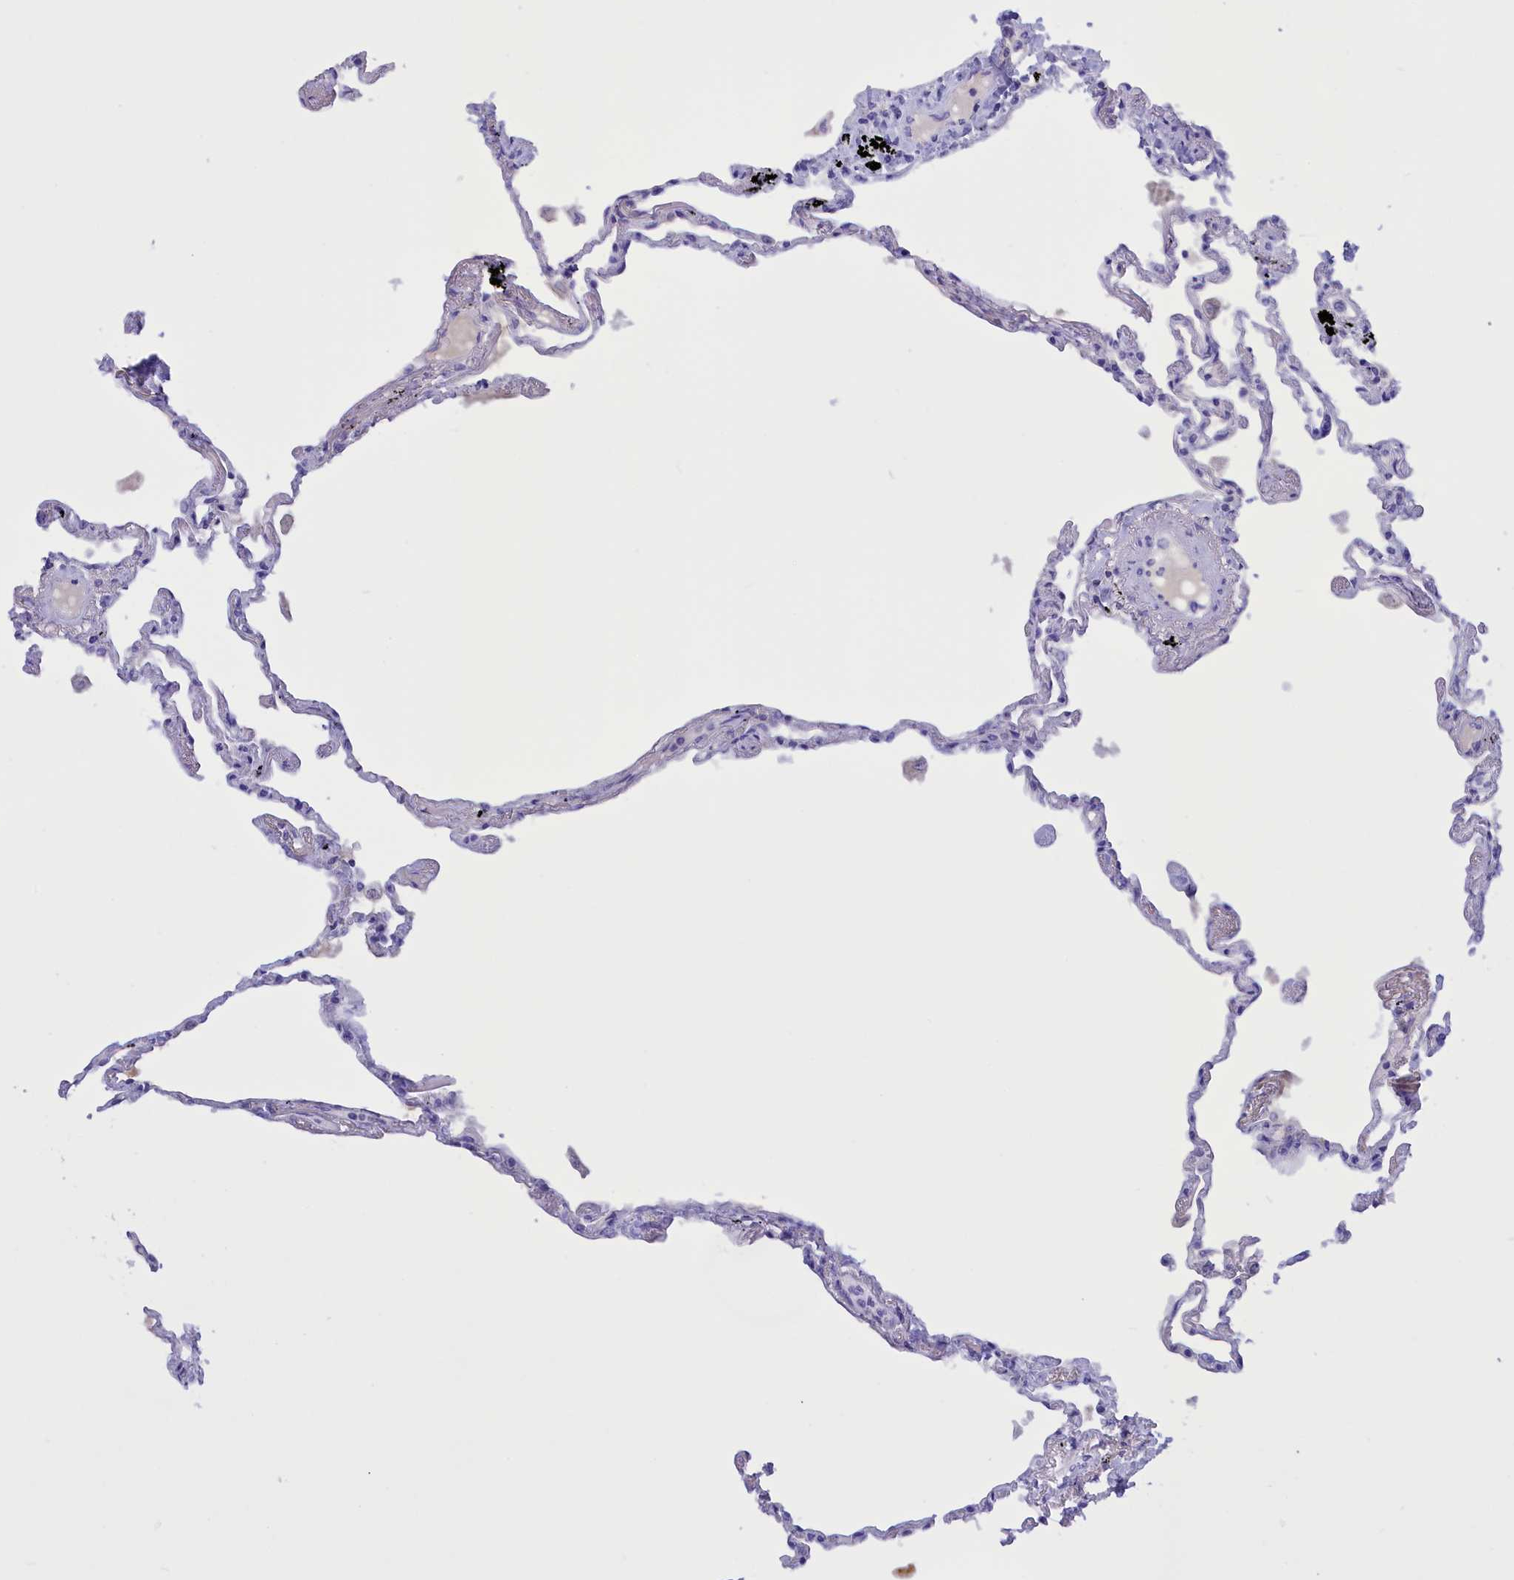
{"staining": {"intensity": "negative", "quantity": "none", "location": "none"}, "tissue": "lung", "cell_type": "Alveolar cells", "image_type": "normal", "snomed": [{"axis": "morphology", "description": "Normal tissue, NOS"}, {"axis": "topography", "description": "Lung"}], "caption": "Image shows no protein positivity in alveolar cells of normal lung.", "gene": "PROK2", "patient": {"sex": "female", "age": 67}}